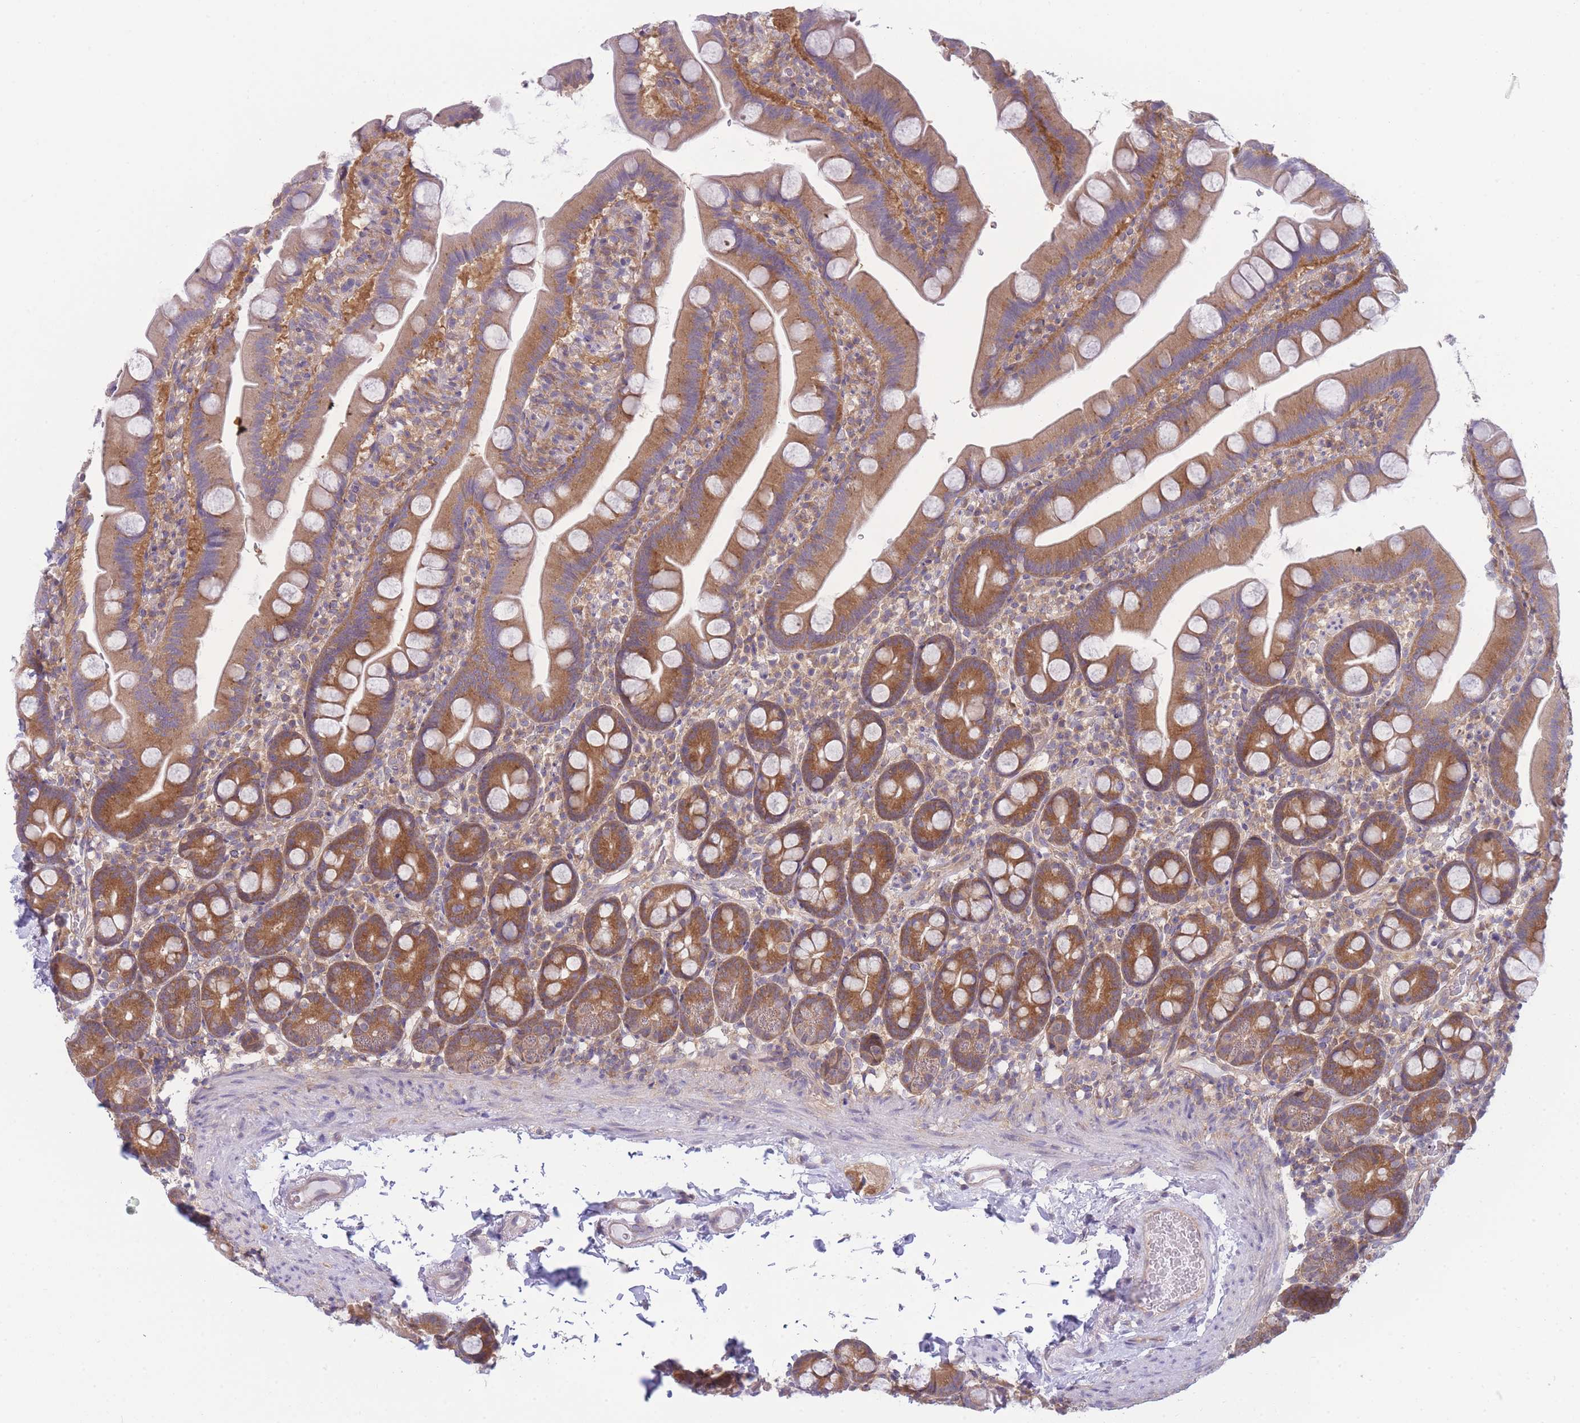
{"staining": {"intensity": "moderate", "quantity": "25%-75%", "location": "cytoplasmic/membranous"}, "tissue": "small intestine", "cell_type": "Glandular cells", "image_type": "normal", "snomed": [{"axis": "morphology", "description": "Normal tissue, NOS"}, {"axis": "topography", "description": "Small intestine"}], "caption": "Human small intestine stained for a protein (brown) reveals moderate cytoplasmic/membranous positive positivity in approximately 25%-75% of glandular cells.", "gene": "PFDN6", "patient": {"sex": "female", "age": 68}}